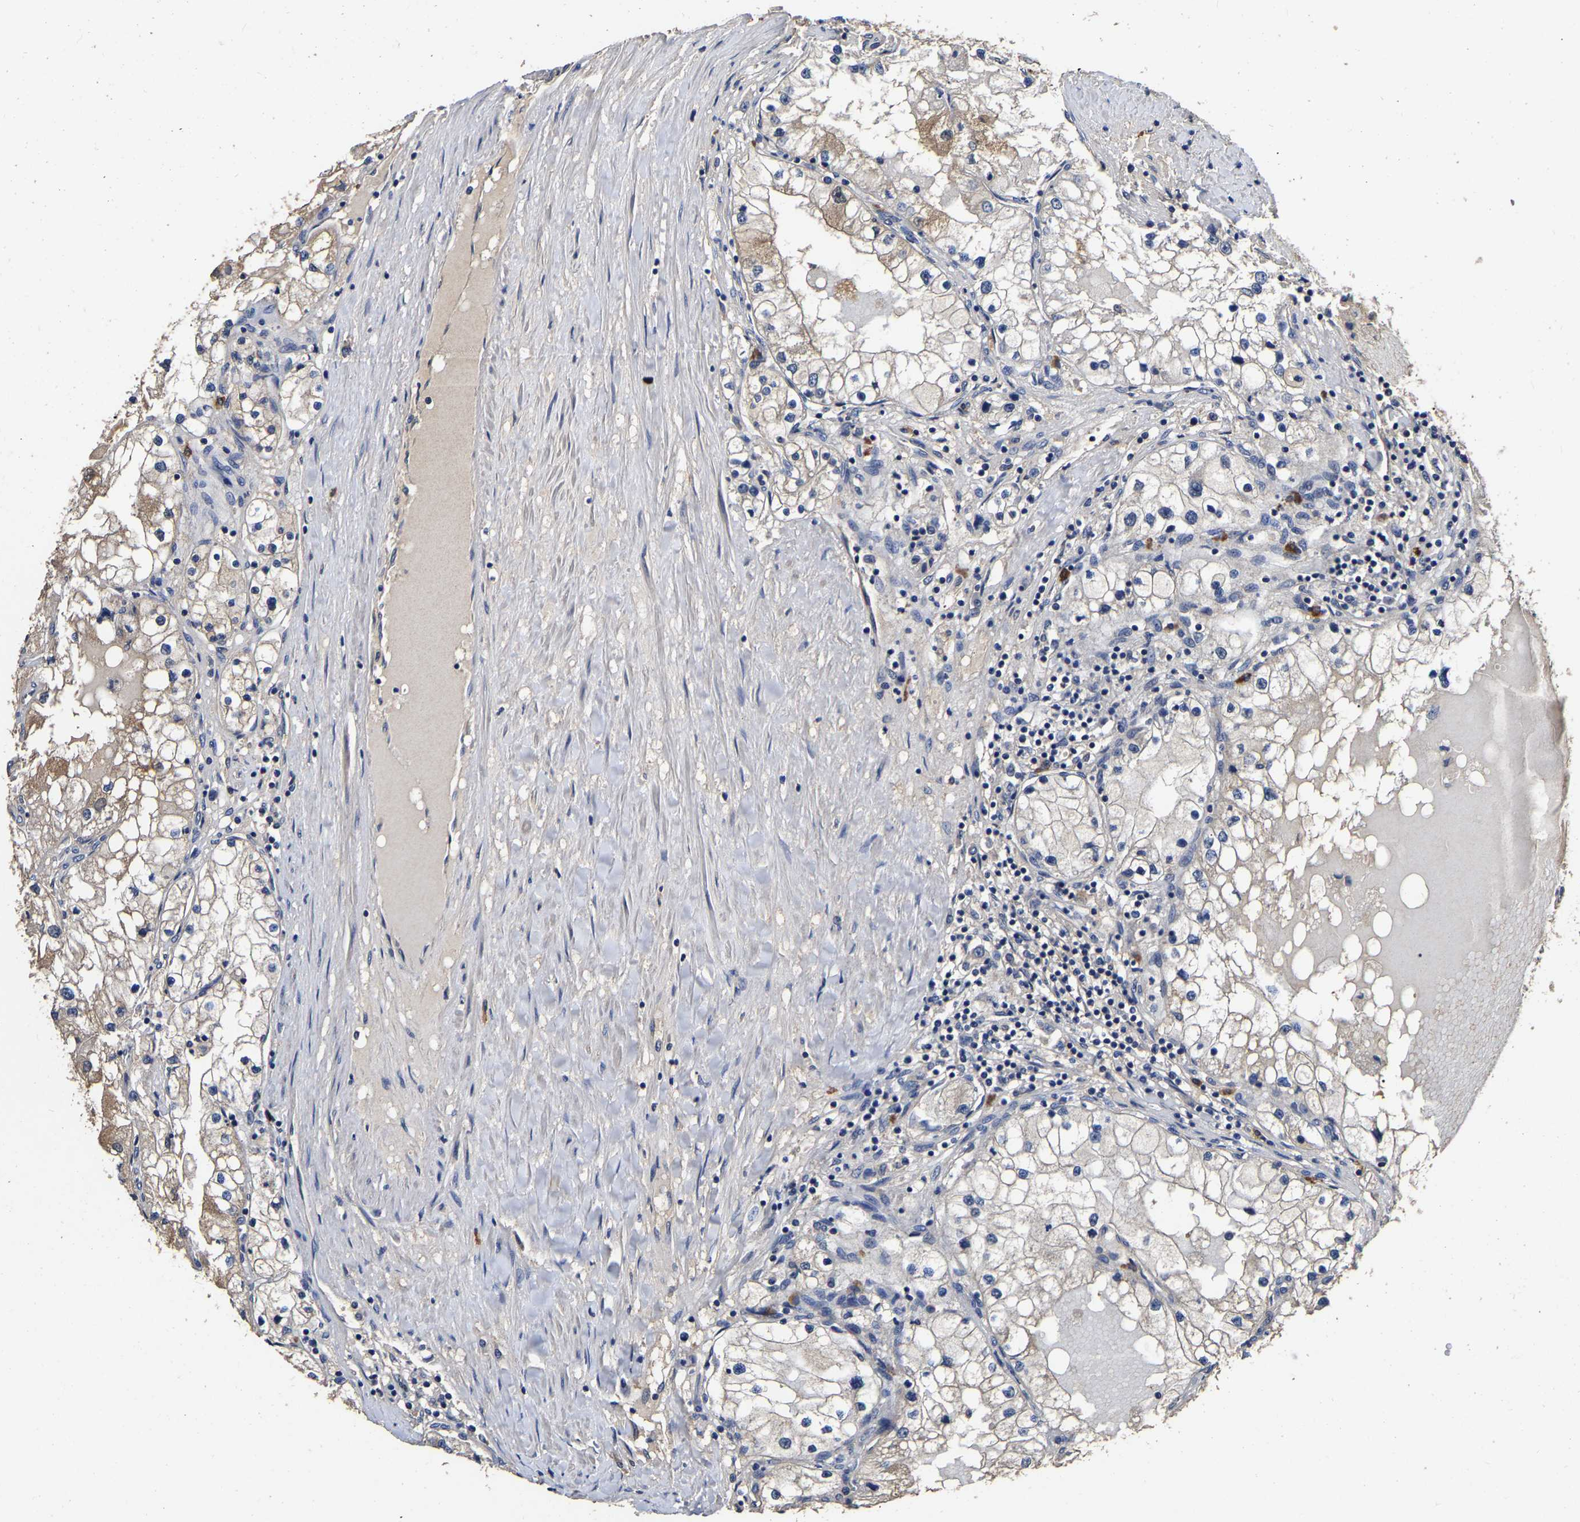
{"staining": {"intensity": "weak", "quantity": "<25%", "location": "cytoplasmic/membranous"}, "tissue": "renal cancer", "cell_type": "Tumor cells", "image_type": "cancer", "snomed": [{"axis": "morphology", "description": "Adenocarcinoma, NOS"}, {"axis": "topography", "description": "Kidney"}], "caption": "A histopathology image of human adenocarcinoma (renal) is negative for staining in tumor cells.", "gene": "STK32C", "patient": {"sex": "male", "age": 68}}